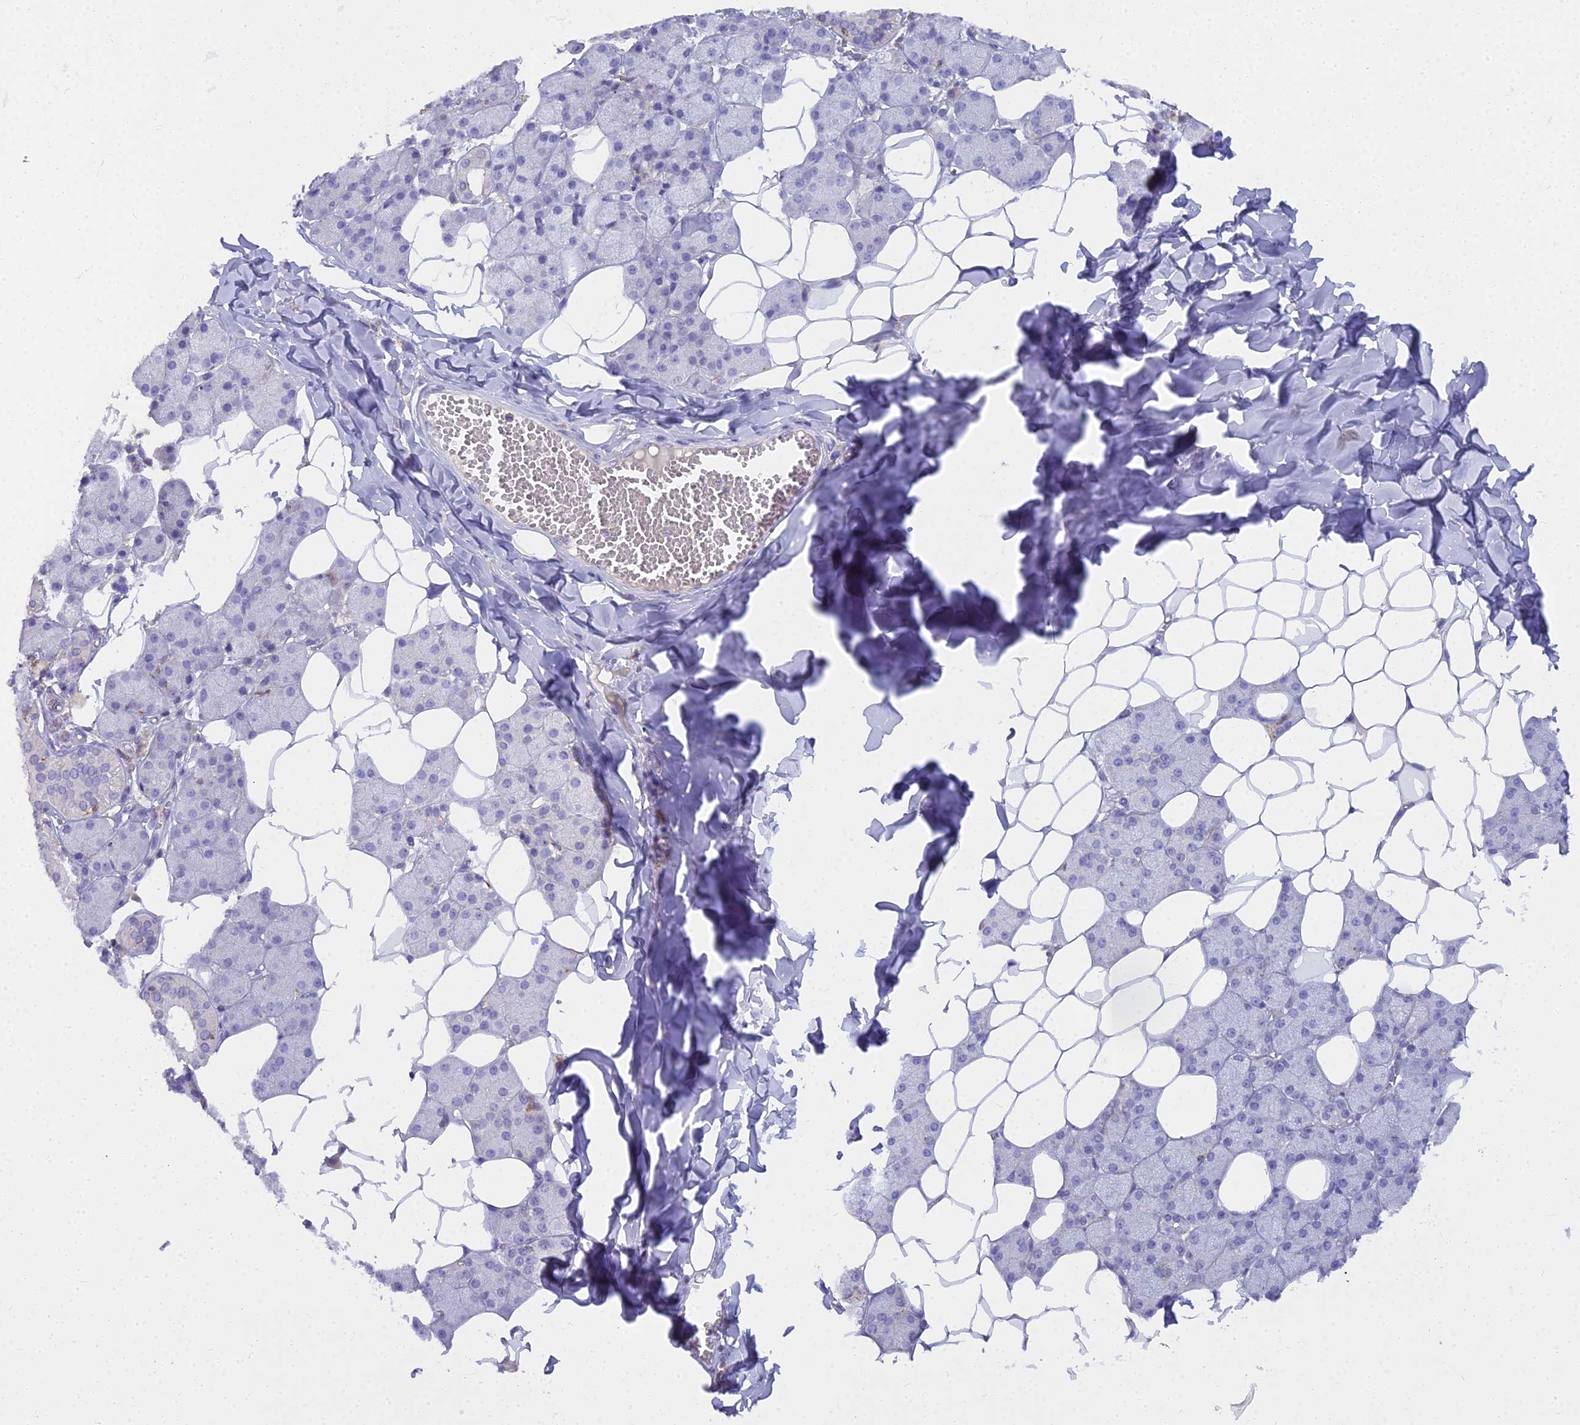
{"staining": {"intensity": "weak", "quantity": "<25%", "location": "cytoplasmic/membranous"}, "tissue": "salivary gland", "cell_type": "Glandular cells", "image_type": "normal", "snomed": [{"axis": "morphology", "description": "Normal tissue, NOS"}, {"axis": "topography", "description": "Salivary gland"}], "caption": "This is an immunohistochemistry photomicrograph of unremarkable human salivary gland. There is no expression in glandular cells.", "gene": "BLNK", "patient": {"sex": "female", "age": 33}}